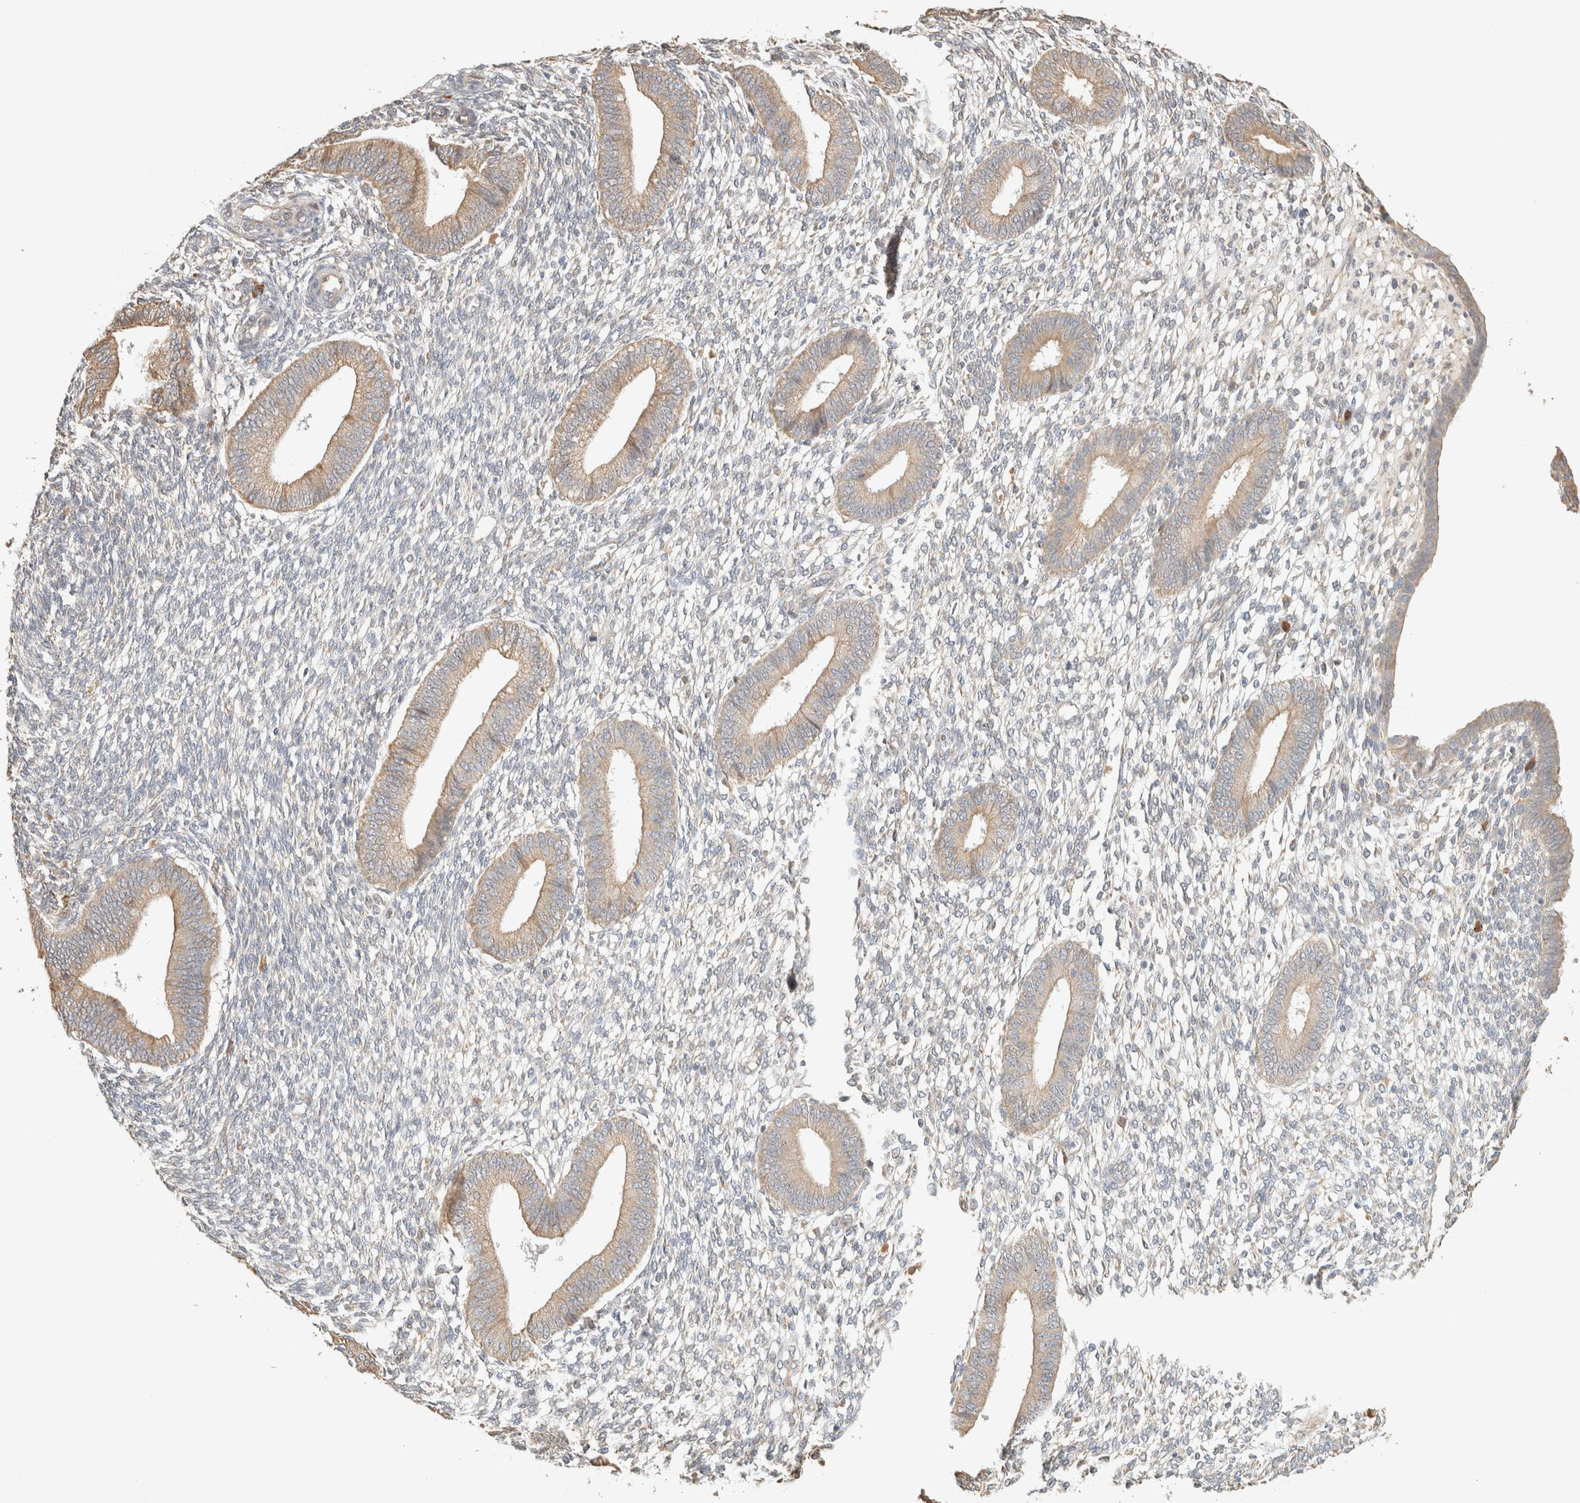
{"staining": {"intensity": "negative", "quantity": "none", "location": "none"}, "tissue": "endometrium", "cell_type": "Cells in endometrial stroma", "image_type": "normal", "snomed": [{"axis": "morphology", "description": "Normal tissue, NOS"}, {"axis": "topography", "description": "Endometrium"}], "caption": "This is a photomicrograph of immunohistochemistry (IHC) staining of unremarkable endometrium, which shows no positivity in cells in endometrial stroma.", "gene": "TTC3", "patient": {"sex": "female", "age": 46}}